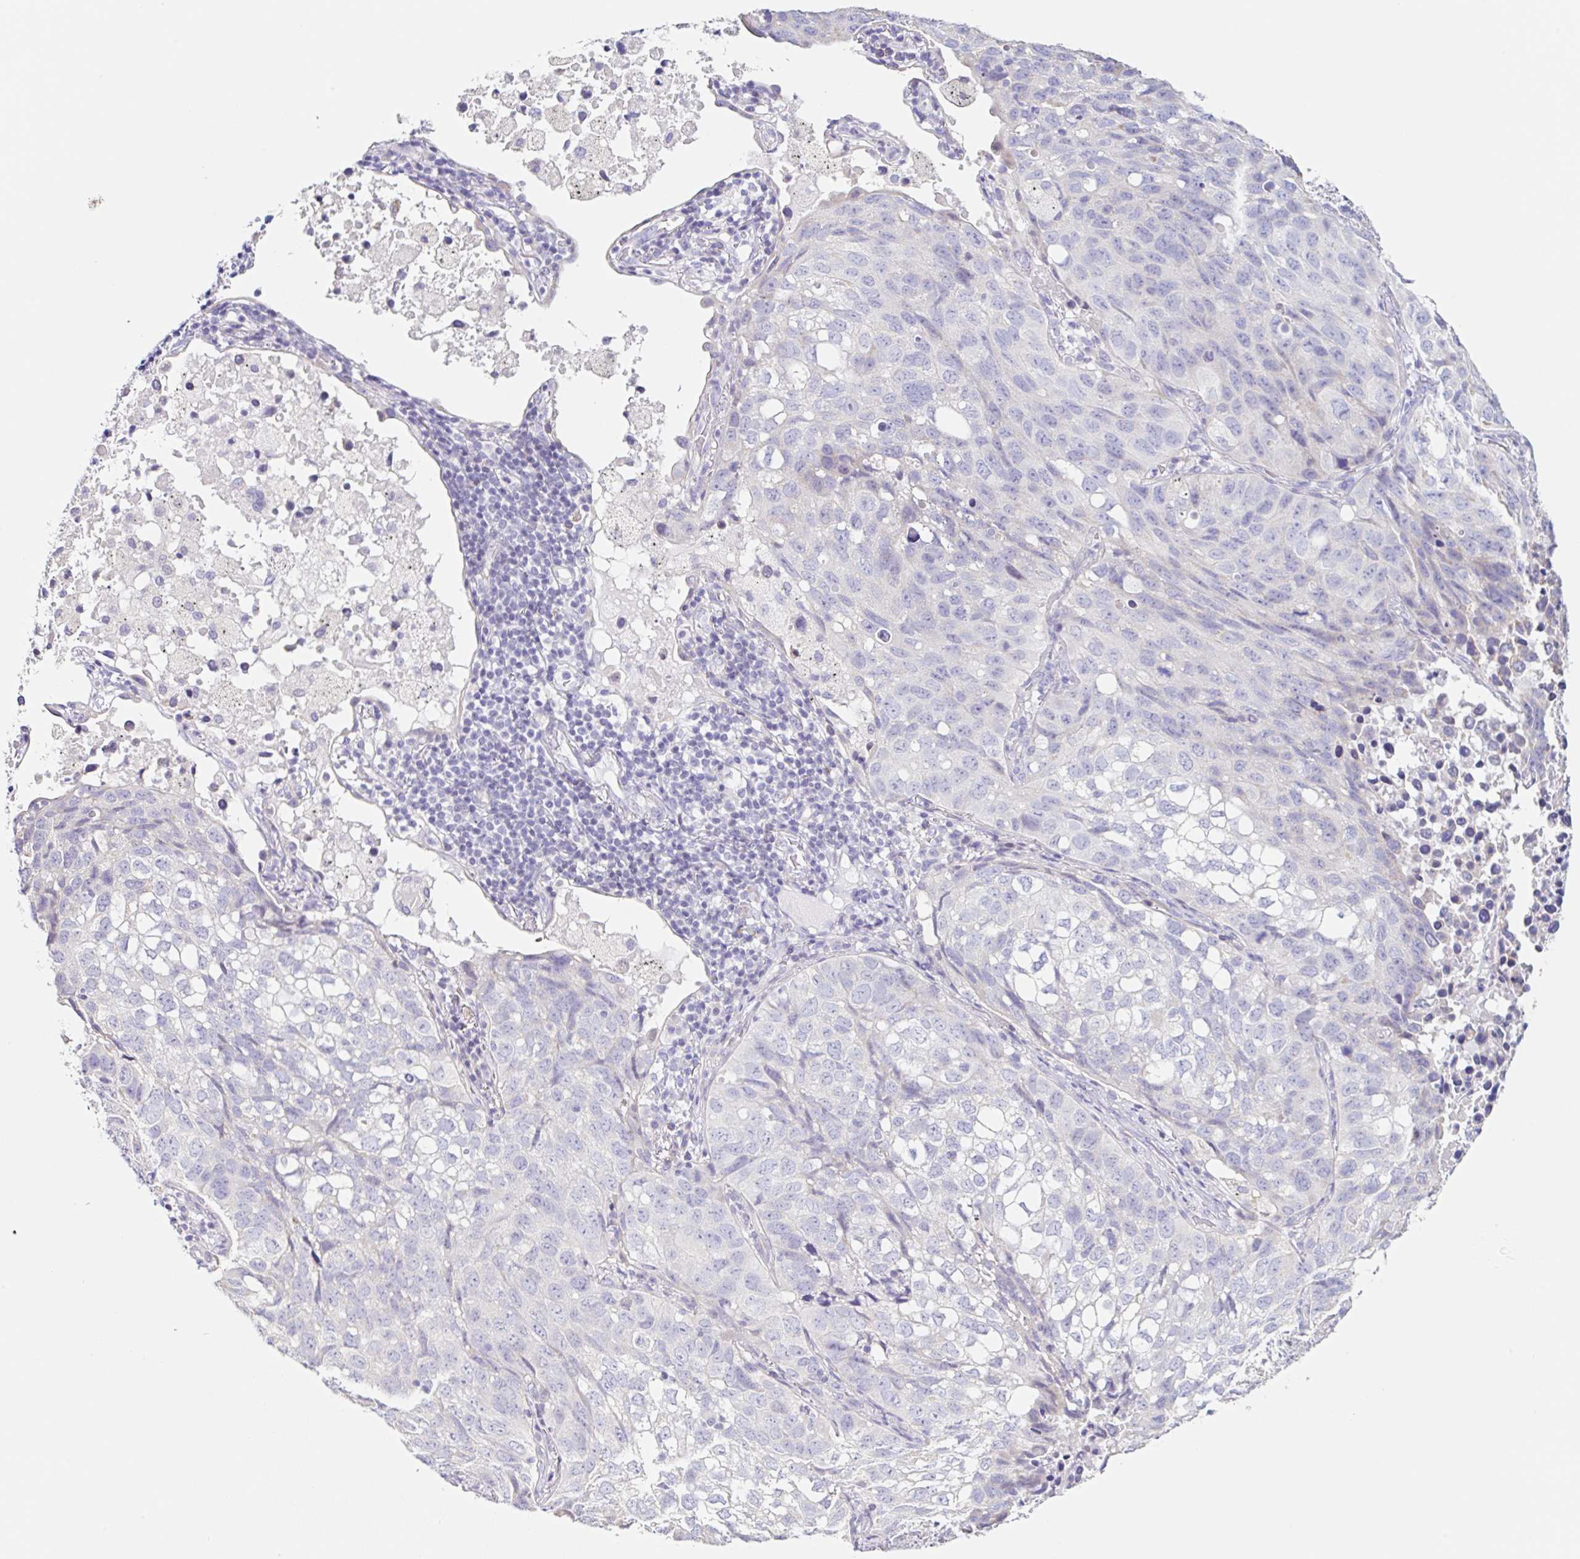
{"staining": {"intensity": "negative", "quantity": "none", "location": "none"}, "tissue": "lung cancer", "cell_type": "Tumor cells", "image_type": "cancer", "snomed": [{"axis": "morphology", "description": "Squamous cell carcinoma, NOS"}, {"axis": "topography", "description": "Lung"}], "caption": "This is a histopathology image of immunohistochemistry staining of squamous cell carcinoma (lung), which shows no expression in tumor cells. Brightfield microscopy of IHC stained with DAB (3,3'-diaminobenzidine) (brown) and hematoxylin (blue), captured at high magnification.", "gene": "DCAF17", "patient": {"sex": "male", "age": 60}}